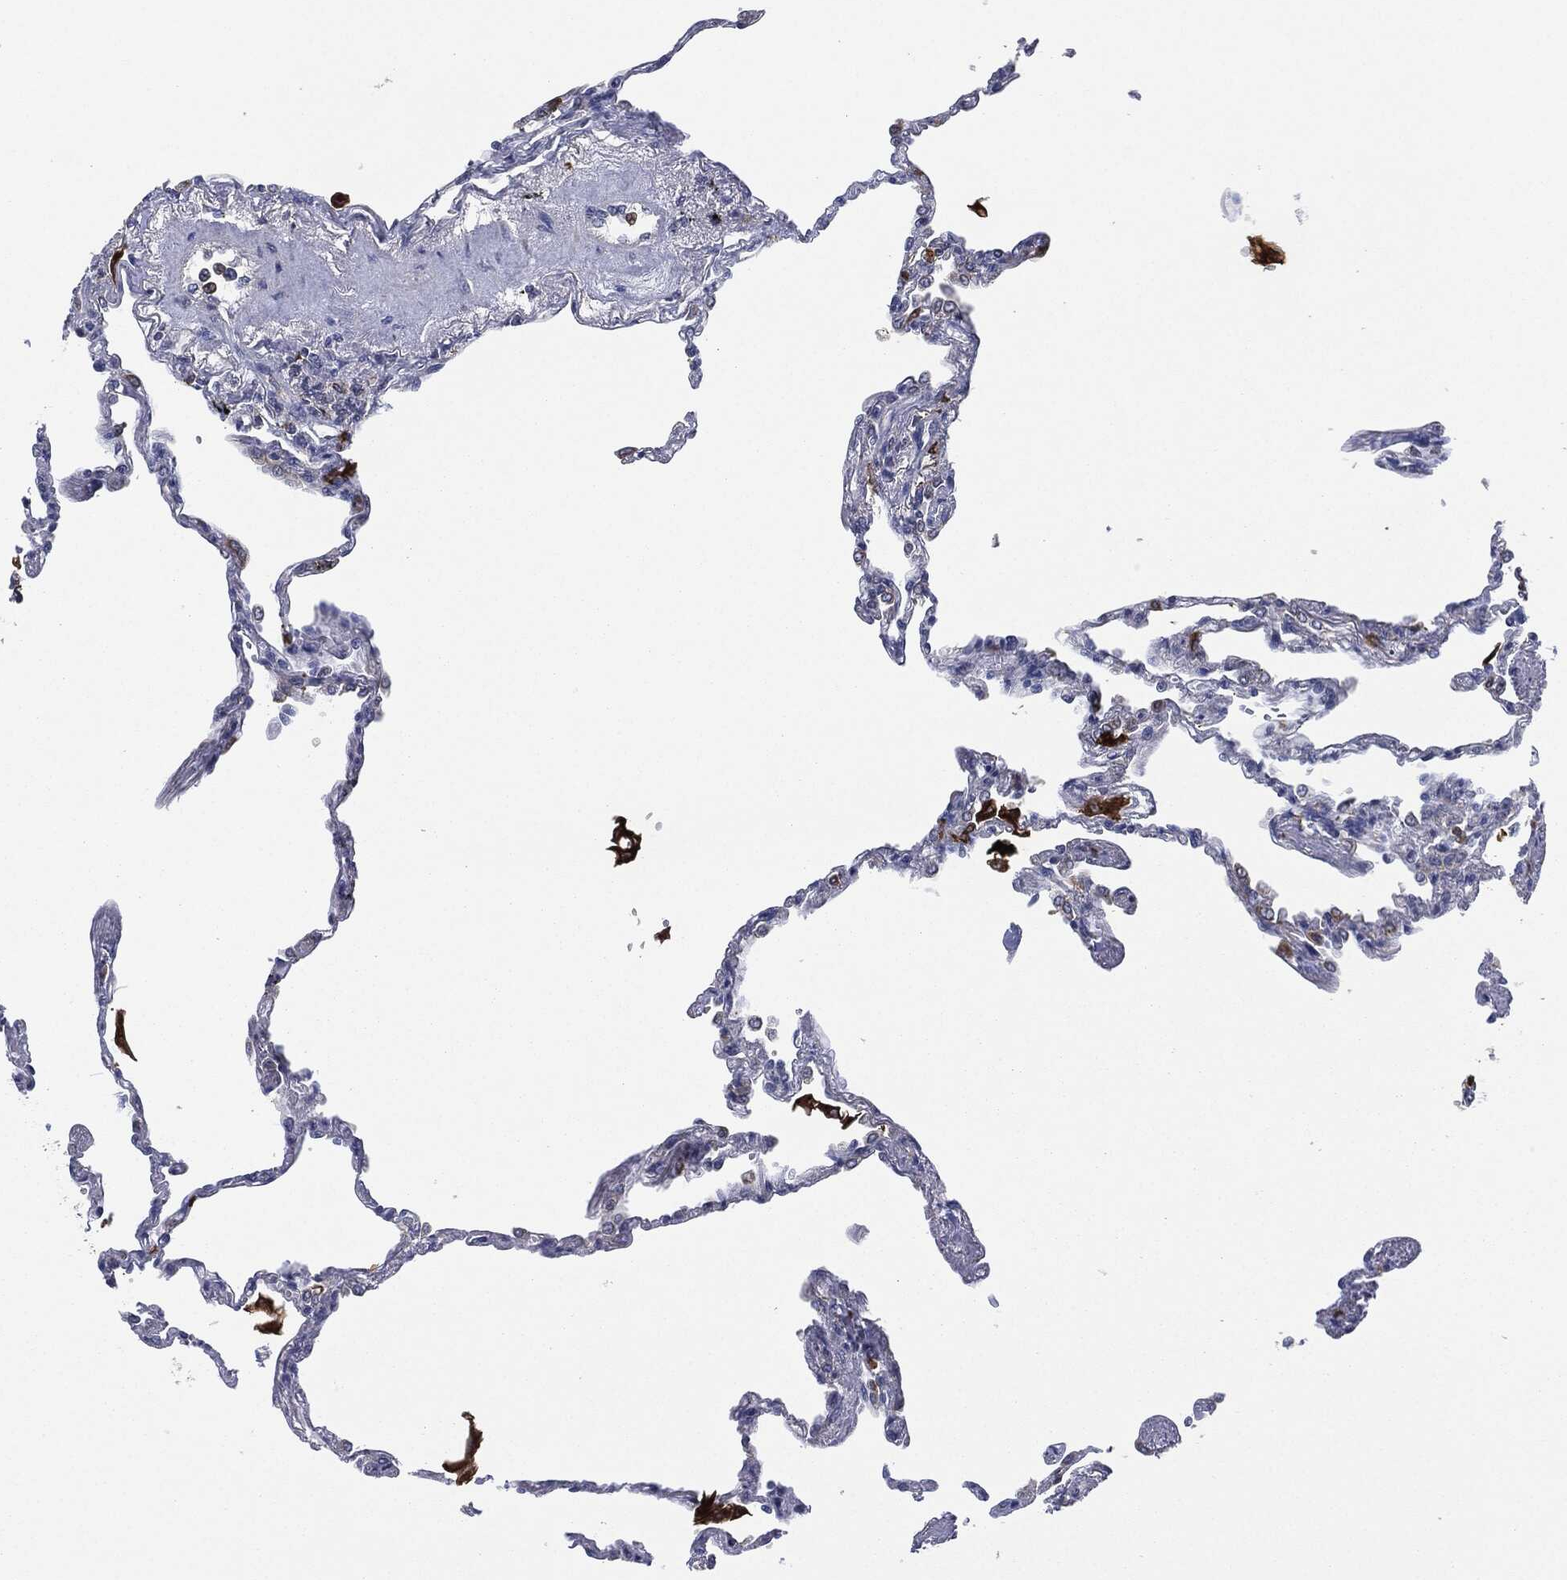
{"staining": {"intensity": "negative", "quantity": "none", "location": "none"}, "tissue": "lung", "cell_type": "Alveolar cells", "image_type": "normal", "snomed": [{"axis": "morphology", "description": "Normal tissue, NOS"}, {"axis": "topography", "description": "Lung"}], "caption": "Immunohistochemistry (IHC) image of unremarkable lung: human lung stained with DAB (3,3'-diaminobenzidine) demonstrates no significant protein staining in alveolar cells.", "gene": "TMEM11", "patient": {"sex": "male", "age": 78}}